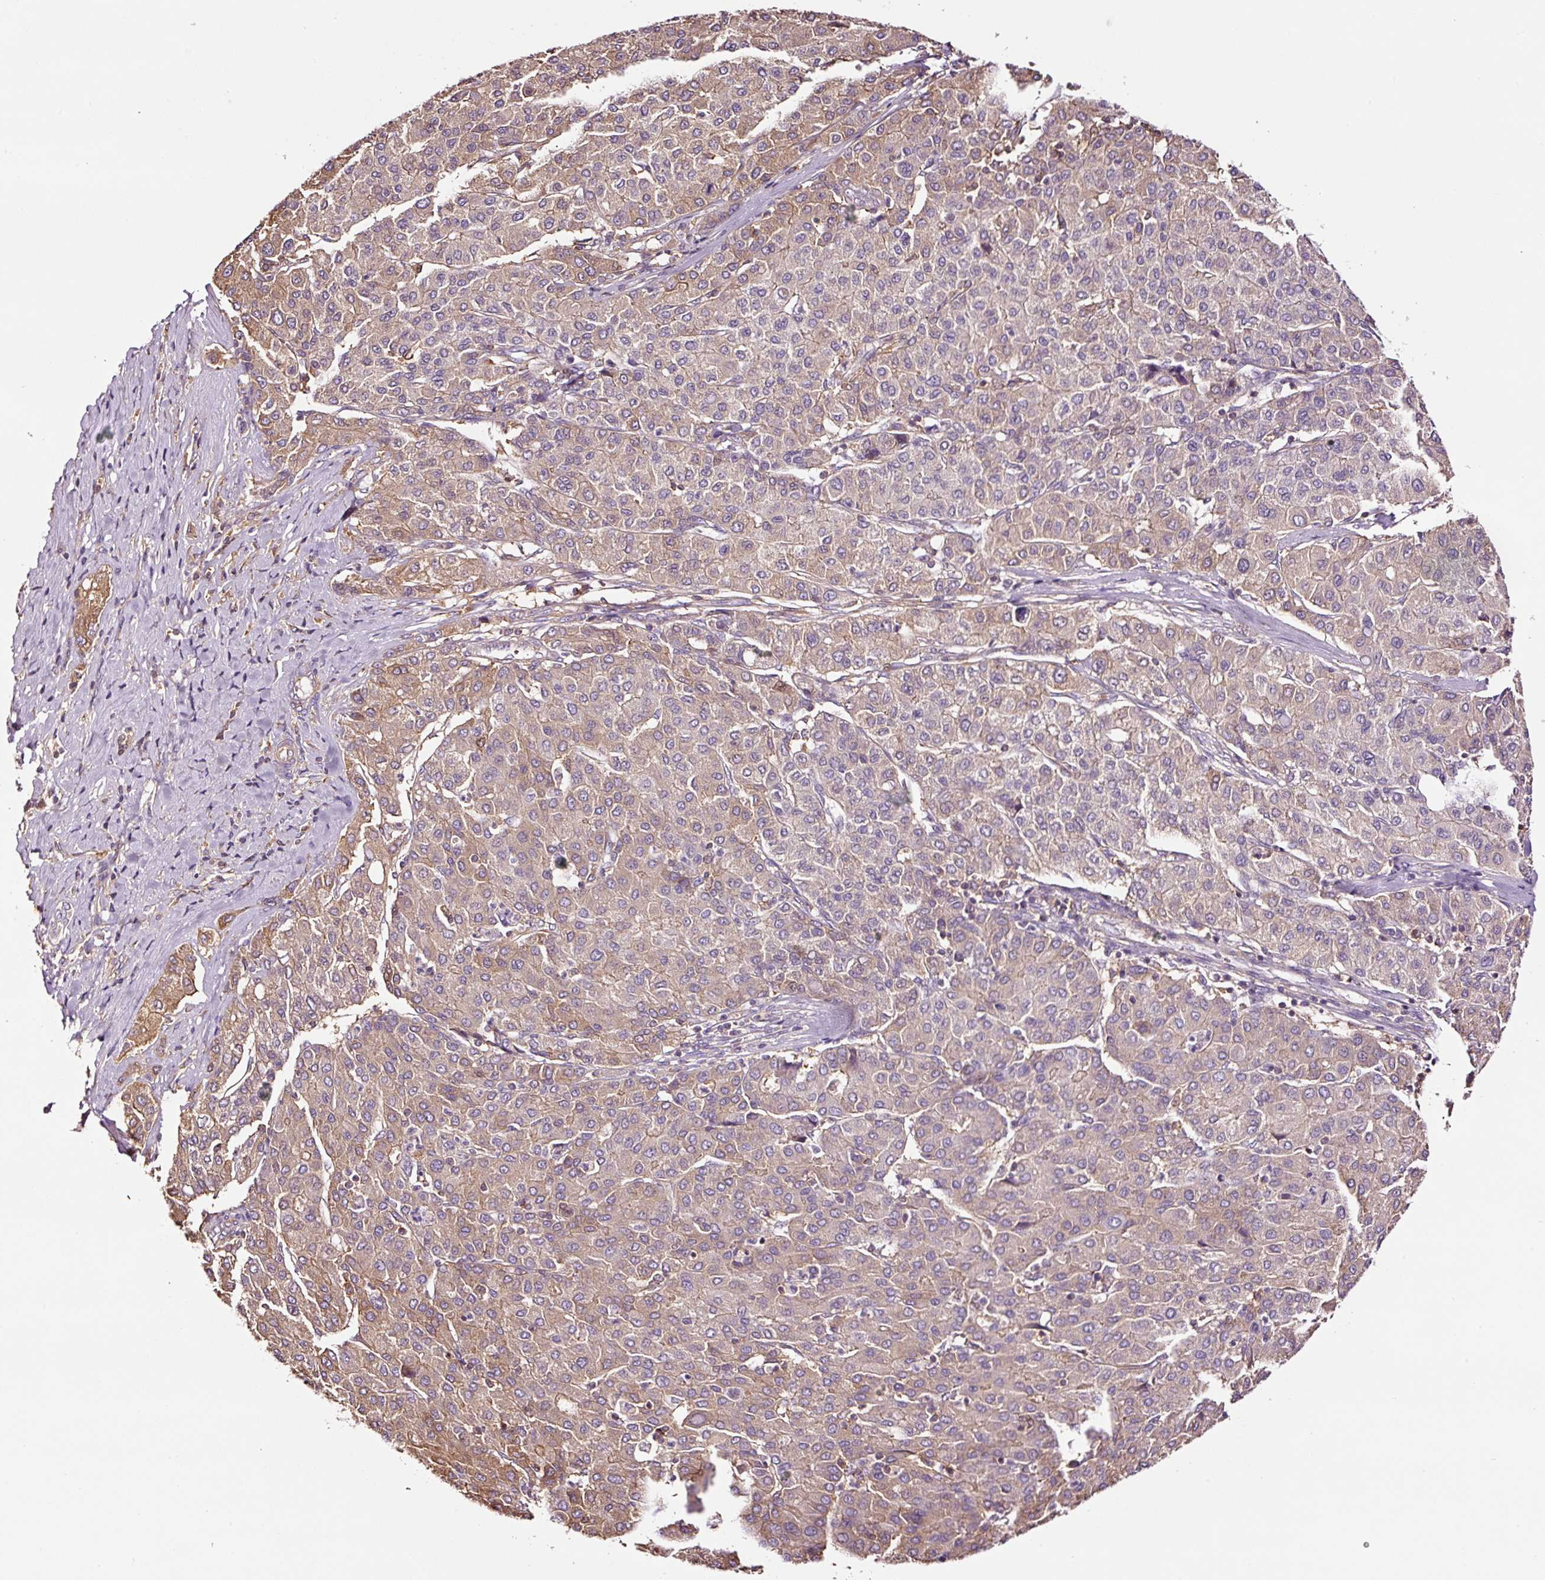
{"staining": {"intensity": "weak", "quantity": "25%-75%", "location": "cytoplasmic/membranous"}, "tissue": "liver cancer", "cell_type": "Tumor cells", "image_type": "cancer", "snomed": [{"axis": "morphology", "description": "Carcinoma, Hepatocellular, NOS"}, {"axis": "topography", "description": "Liver"}], "caption": "This micrograph demonstrates IHC staining of human hepatocellular carcinoma (liver), with low weak cytoplasmic/membranous staining in about 25%-75% of tumor cells.", "gene": "METAP1", "patient": {"sex": "male", "age": 65}}